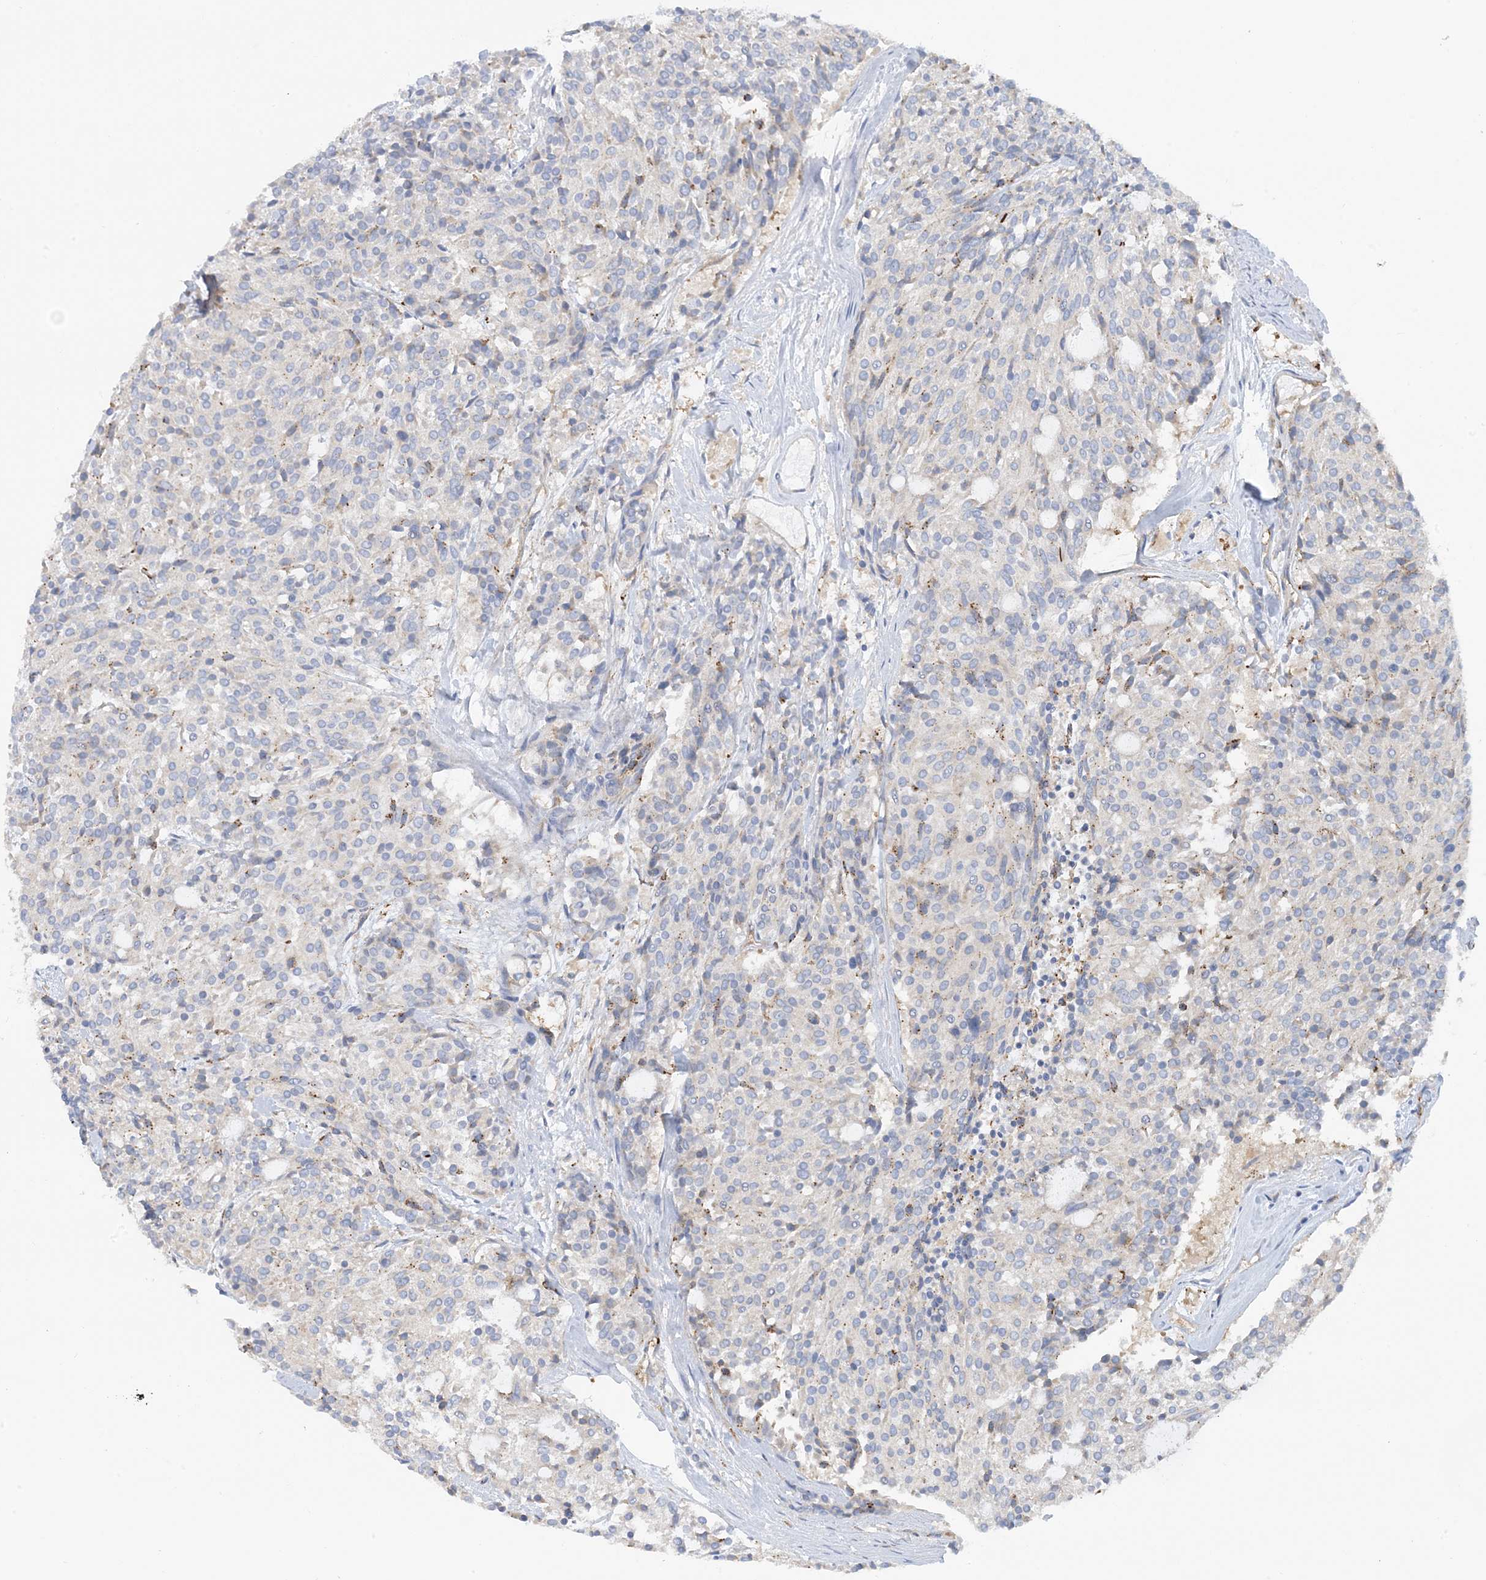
{"staining": {"intensity": "negative", "quantity": "none", "location": "none"}, "tissue": "carcinoid", "cell_type": "Tumor cells", "image_type": "cancer", "snomed": [{"axis": "morphology", "description": "Carcinoid, malignant, NOS"}, {"axis": "topography", "description": "Pancreas"}], "caption": "Carcinoid was stained to show a protein in brown. There is no significant expression in tumor cells.", "gene": "CALHM5", "patient": {"sex": "female", "age": 54}}